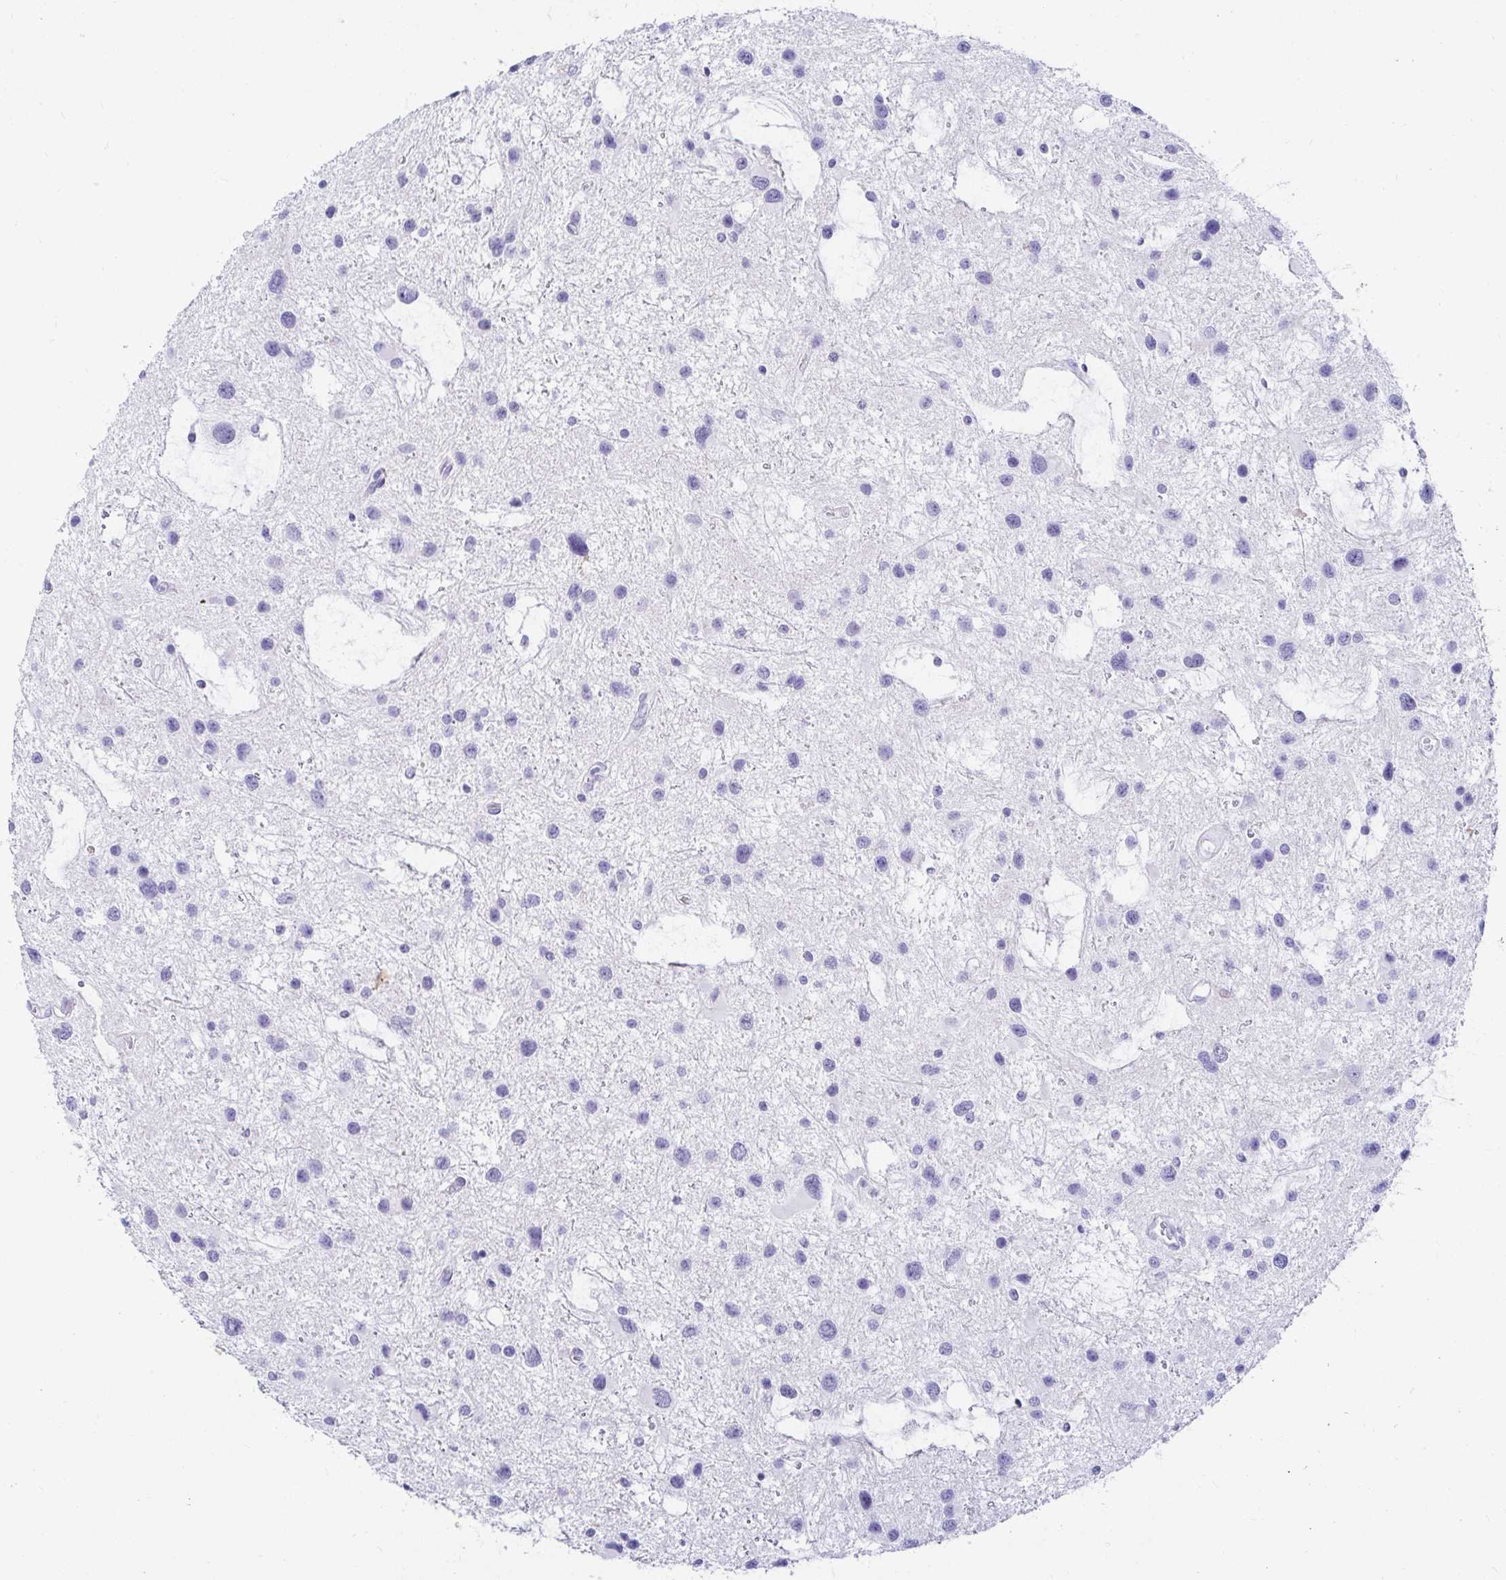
{"staining": {"intensity": "negative", "quantity": "none", "location": "none"}, "tissue": "glioma", "cell_type": "Tumor cells", "image_type": "cancer", "snomed": [{"axis": "morphology", "description": "Glioma, malignant, Low grade"}, {"axis": "topography", "description": "Brain"}], "caption": "DAB immunohistochemical staining of human glioma reveals no significant positivity in tumor cells.", "gene": "OR10K1", "patient": {"sex": "female", "age": 32}}